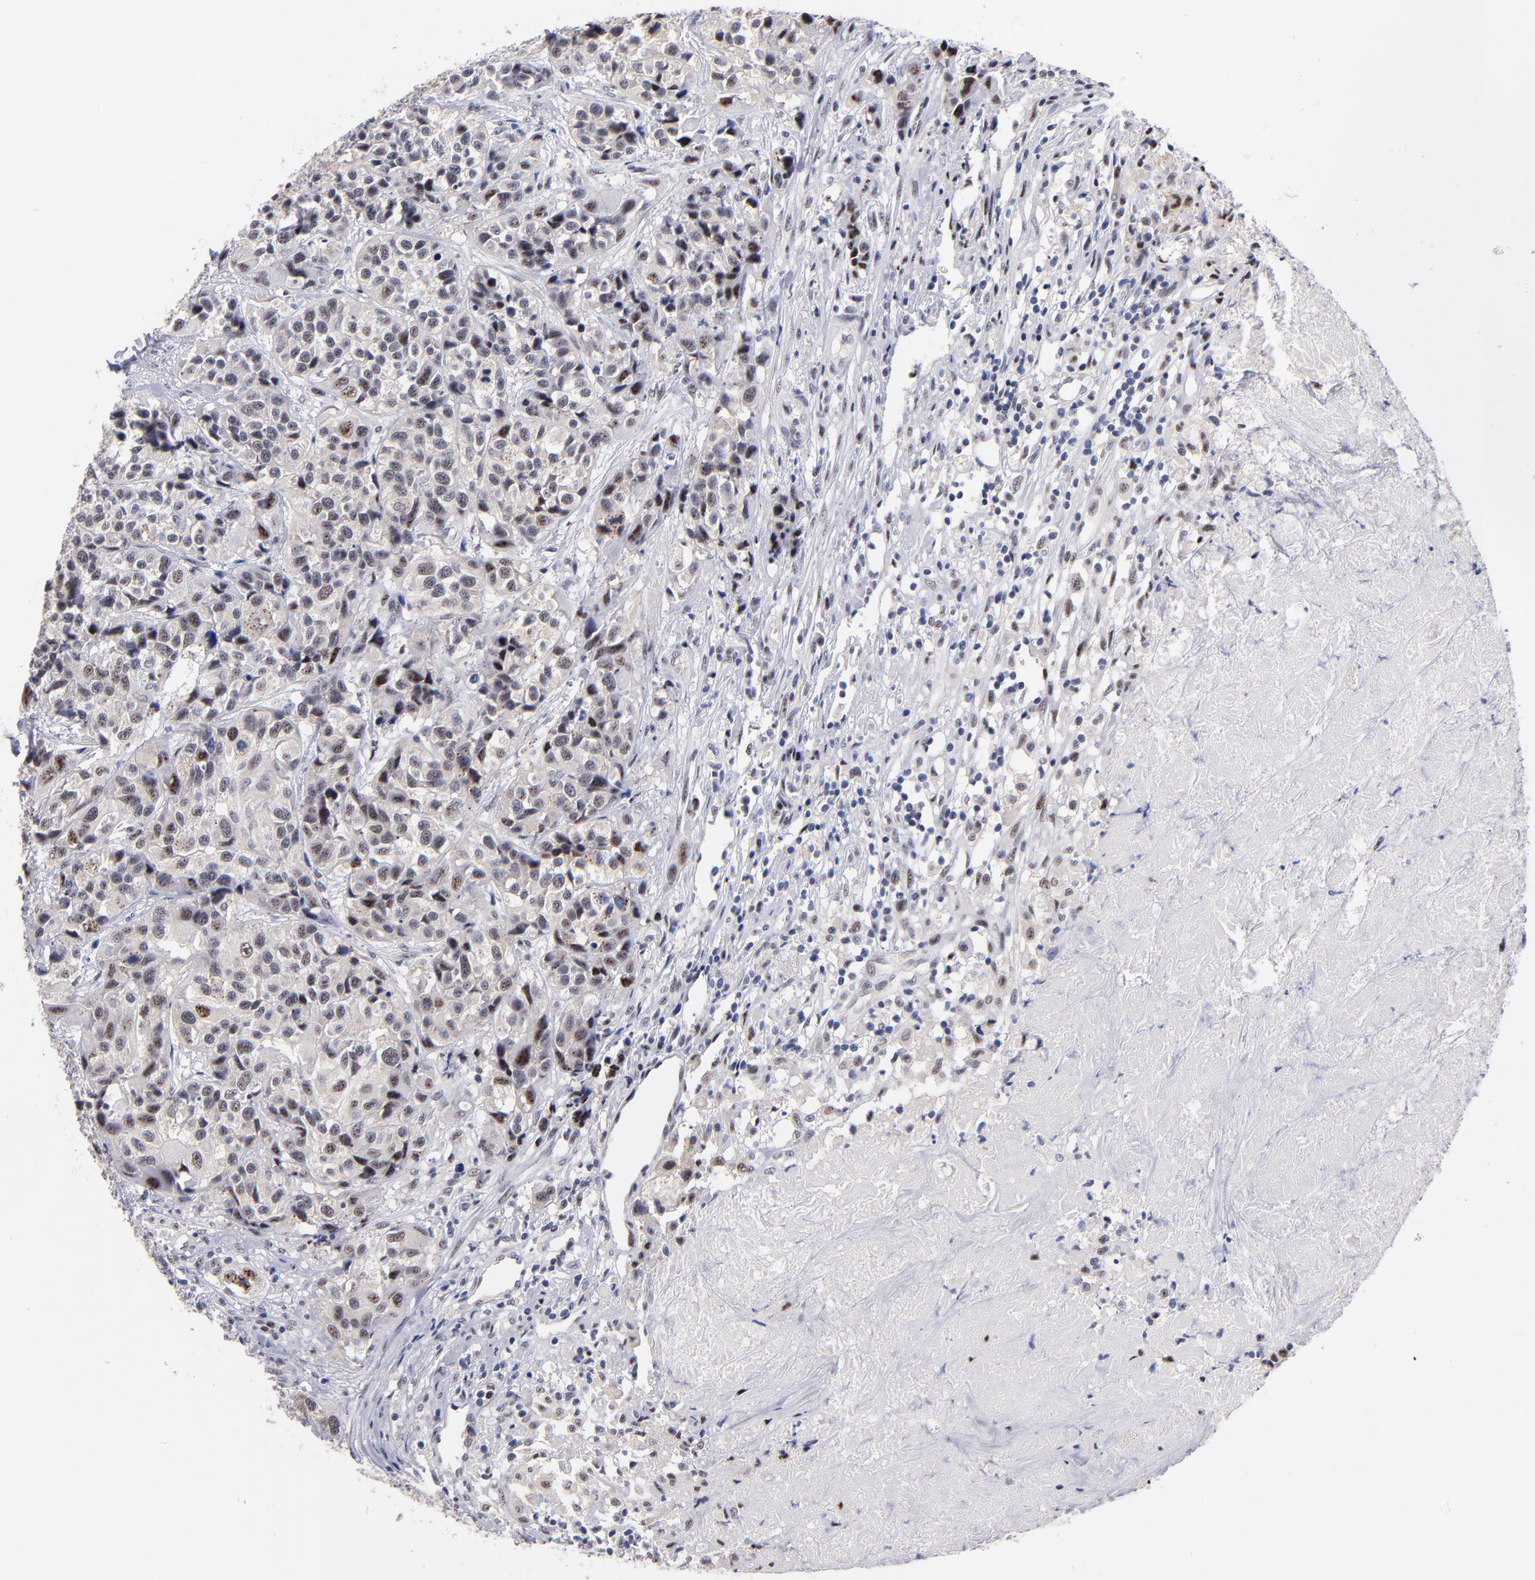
{"staining": {"intensity": "moderate", "quantity": "25%-75%", "location": "nuclear"}, "tissue": "urothelial cancer", "cell_type": "Tumor cells", "image_type": "cancer", "snomed": [{"axis": "morphology", "description": "Urothelial carcinoma, High grade"}, {"axis": "topography", "description": "Urinary bladder"}], "caption": "Urothelial cancer tissue exhibits moderate nuclear positivity in approximately 25%-75% of tumor cells", "gene": "RAF1", "patient": {"sex": "female", "age": 81}}